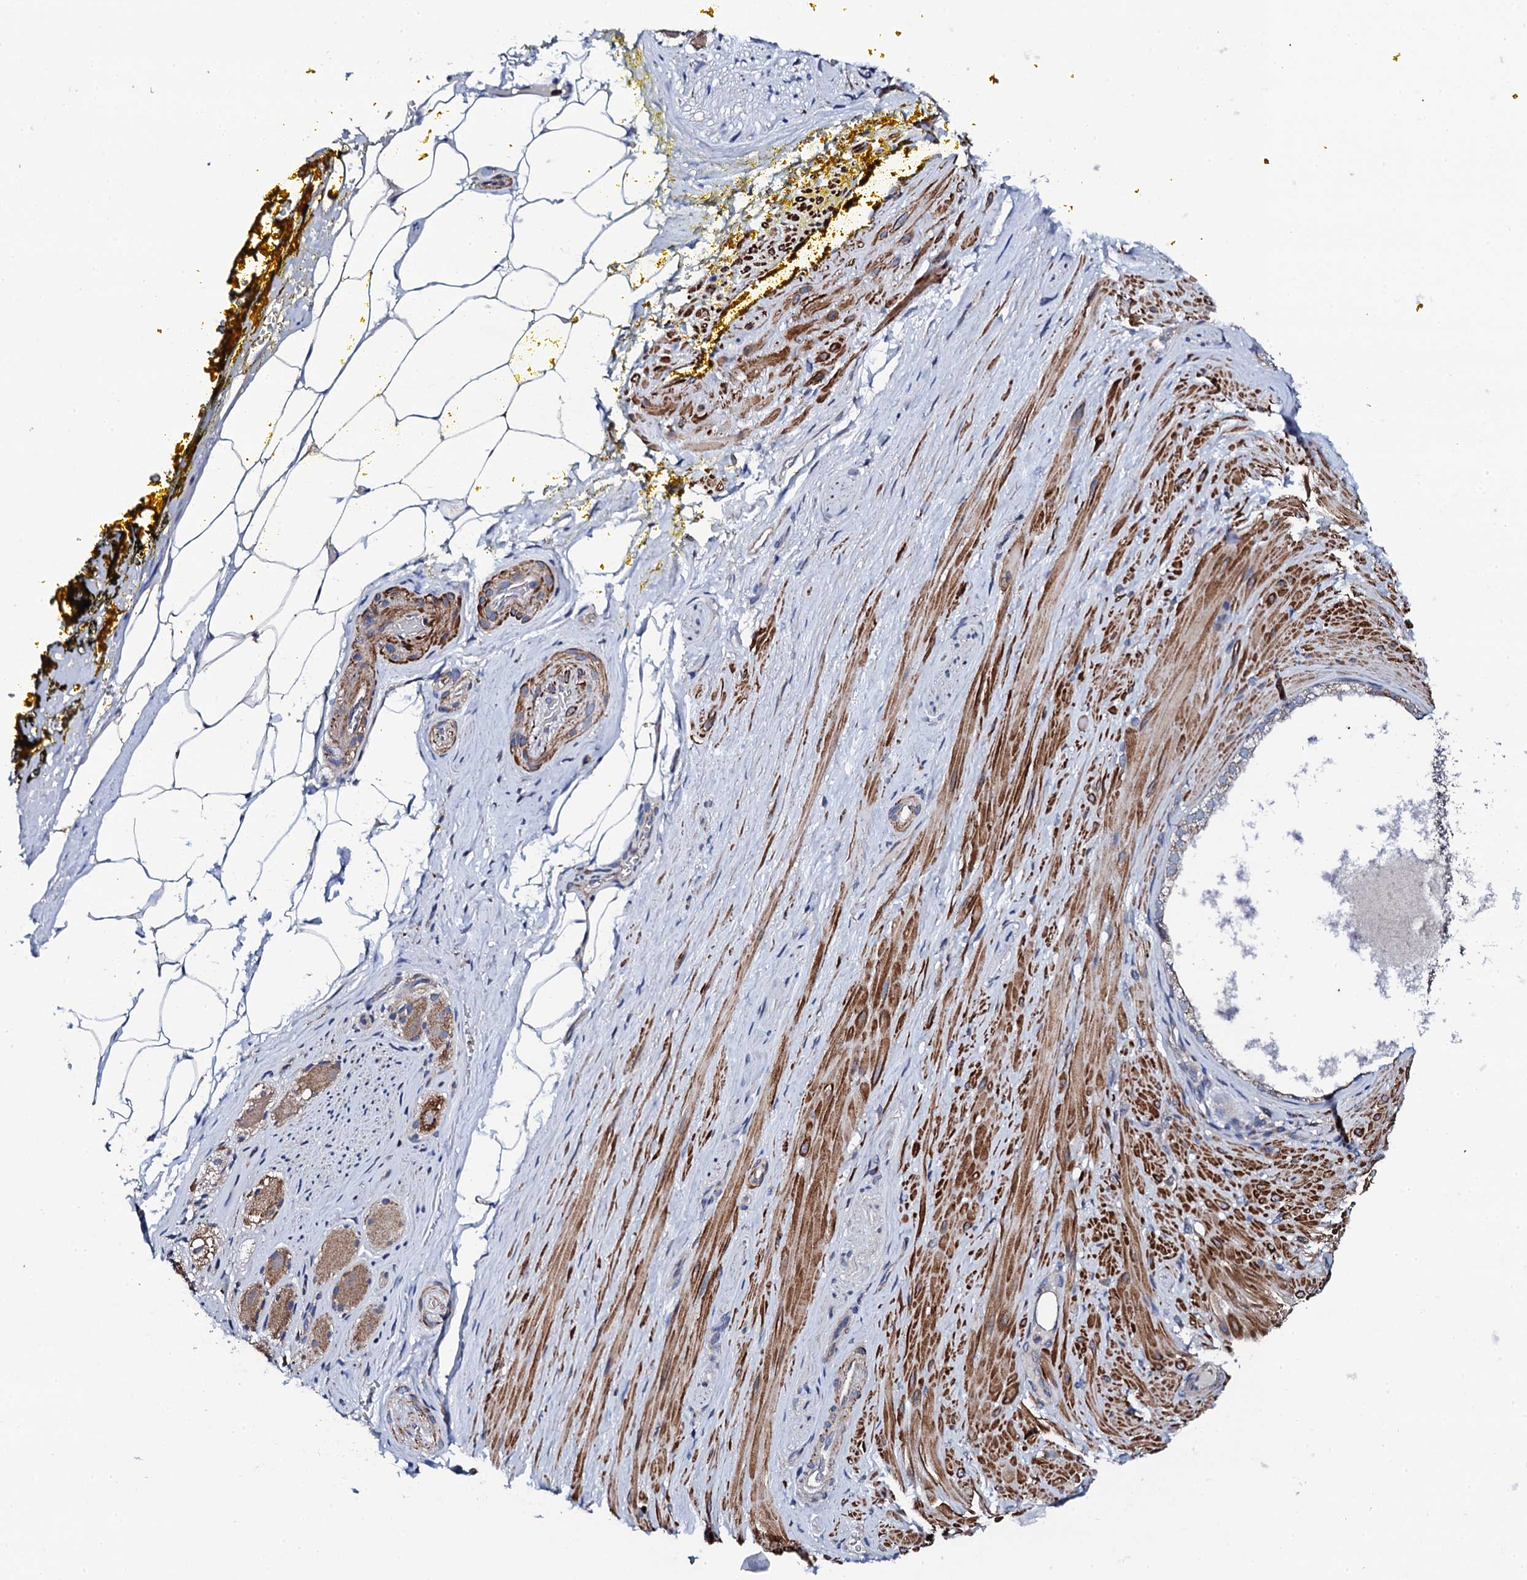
{"staining": {"intensity": "negative", "quantity": "none", "location": "none"}, "tissue": "adipose tissue", "cell_type": "Adipocytes", "image_type": "normal", "snomed": [{"axis": "morphology", "description": "Normal tissue, NOS"}, {"axis": "morphology", "description": "Adenocarcinoma, Low grade"}, {"axis": "topography", "description": "Prostate"}, {"axis": "topography", "description": "Peripheral nerve tissue"}], "caption": "Photomicrograph shows no significant protein expression in adipocytes of benign adipose tissue. (DAB immunohistochemistry, high magnification).", "gene": "COG4", "patient": {"sex": "male", "age": 63}}